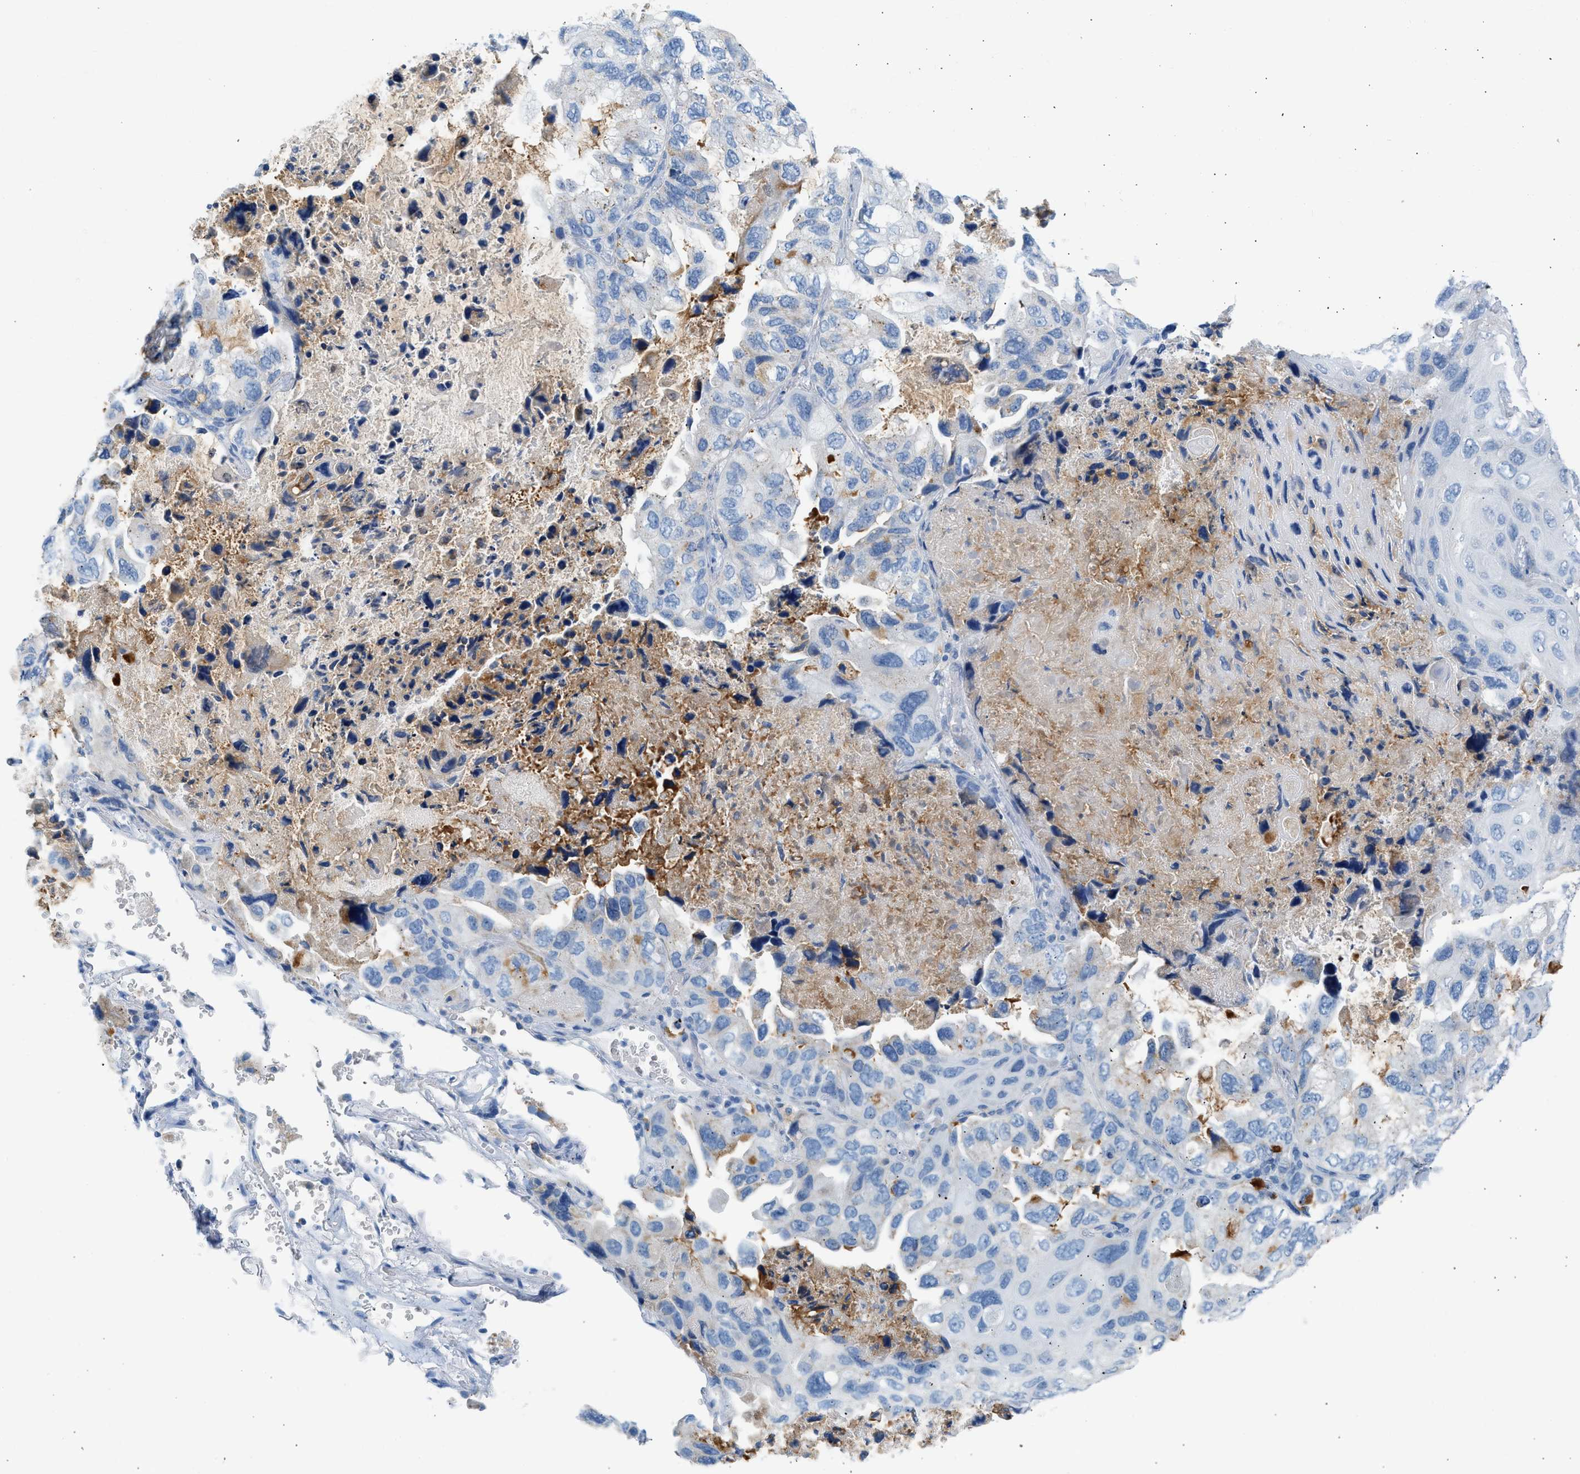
{"staining": {"intensity": "negative", "quantity": "none", "location": "none"}, "tissue": "lung cancer", "cell_type": "Tumor cells", "image_type": "cancer", "snomed": [{"axis": "morphology", "description": "Squamous cell carcinoma, NOS"}, {"axis": "topography", "description": "Lung"}], "caption": "A high-resolution micrograph shows IHC staining of lung cancer, which reveals no significant staining in tumor cells. (Immunohistochemistry, brightfield microscopy, high magnification).", "gene": "NDUFS8", "patient": {"sex": "female", "age": 73}}